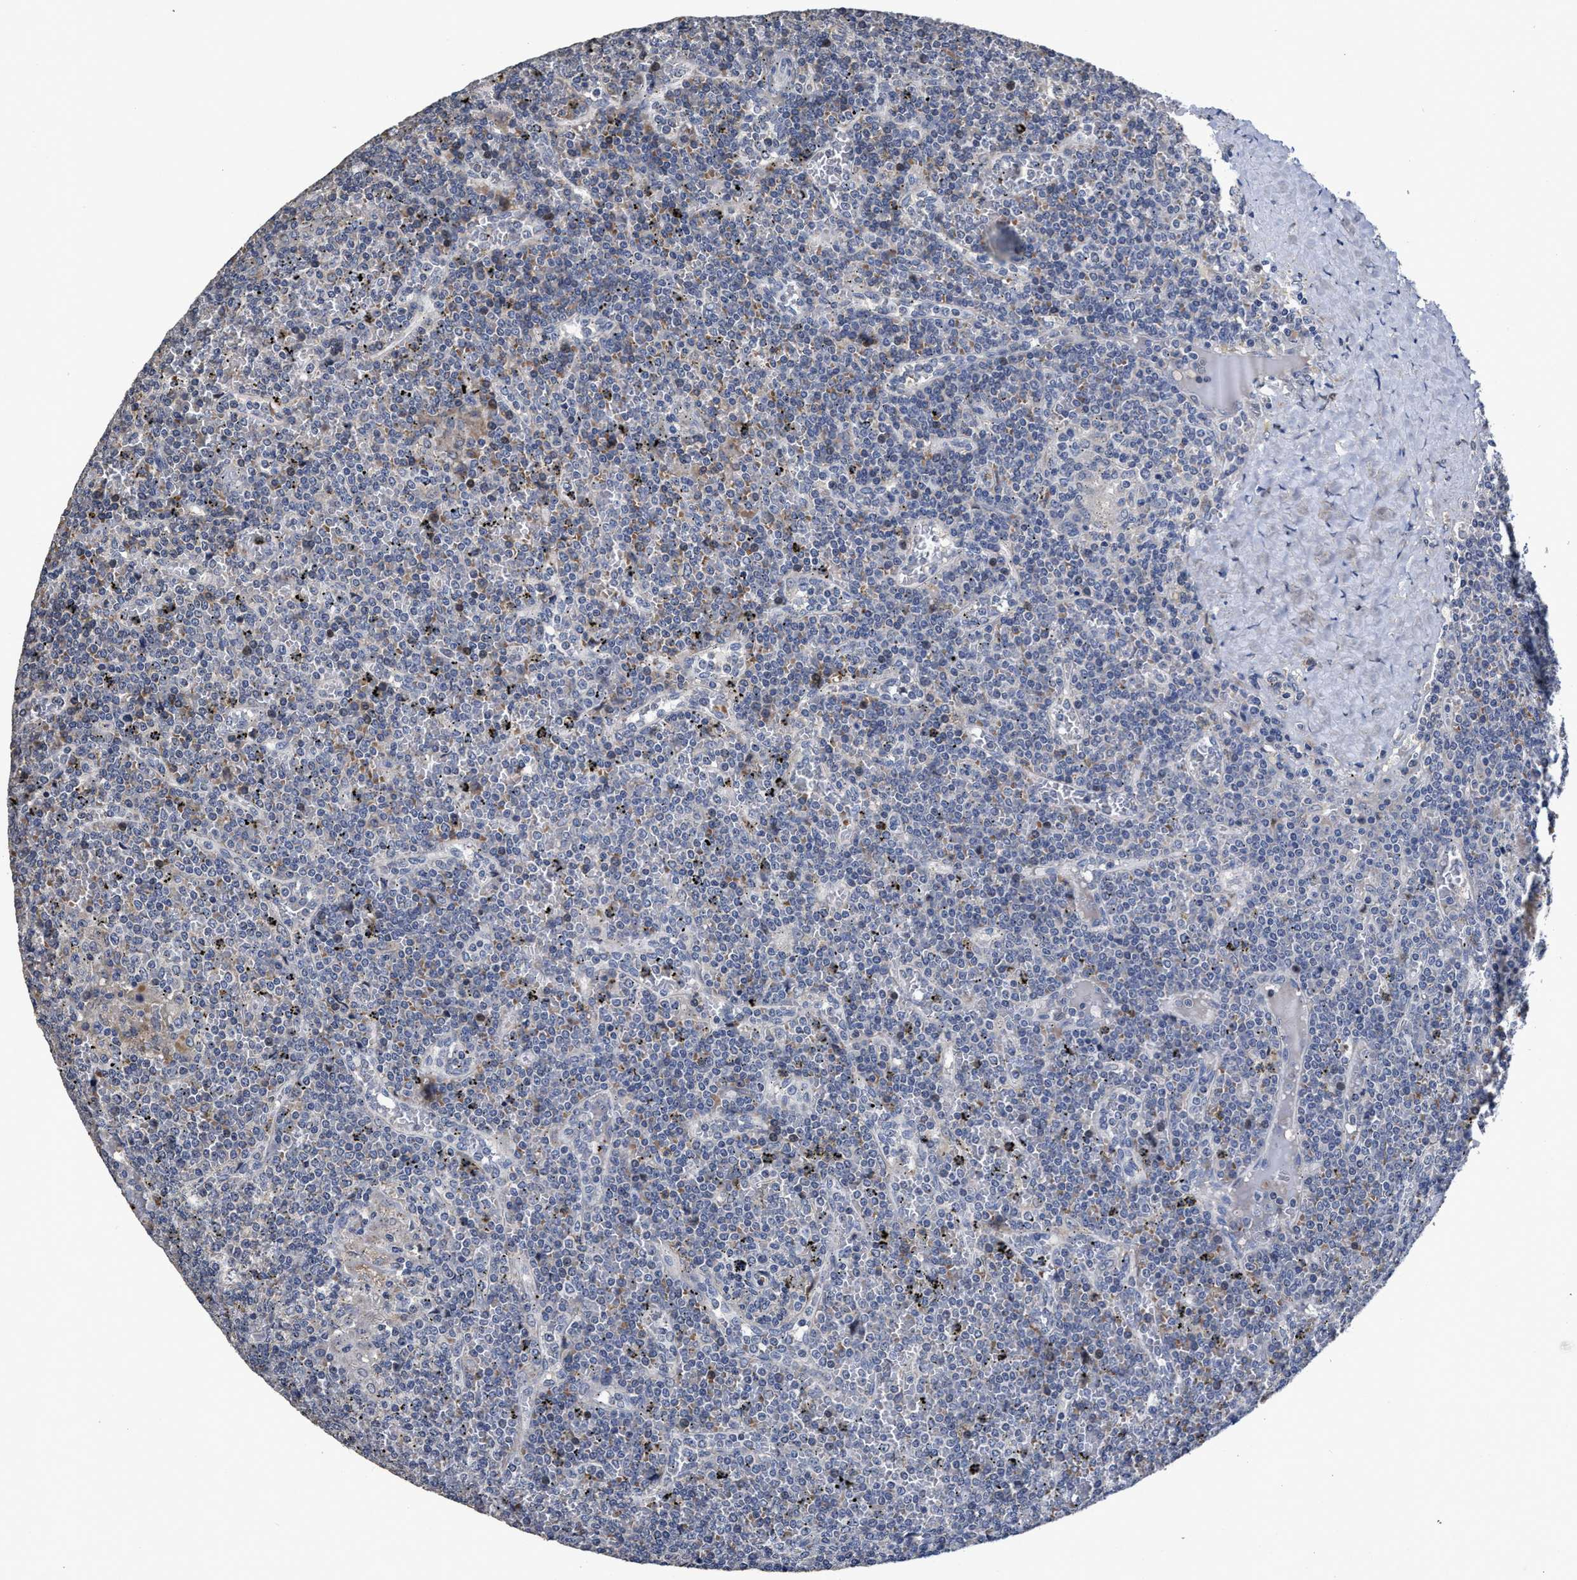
{"staining": {"intensity": "negative", "quantity": "none", "location": "none"}, "tissue": "lymphoma", "cell_type": "Tumor cells", "image_type": "cancer", "snomed": [{"axis": "morphology", "description": "Malignant lymphoma, non-Hodgkin's type, Low grade"}, {"axis": "topography", "description": "Spleen"}], "caption": "Micrograph shows no protein positivity in tumor cells of low-grade malignant lymphoma, non-Hodgkin's type tissue.", "gene": "ZFAT", "patient": {"sex": "female", "age": 19}}